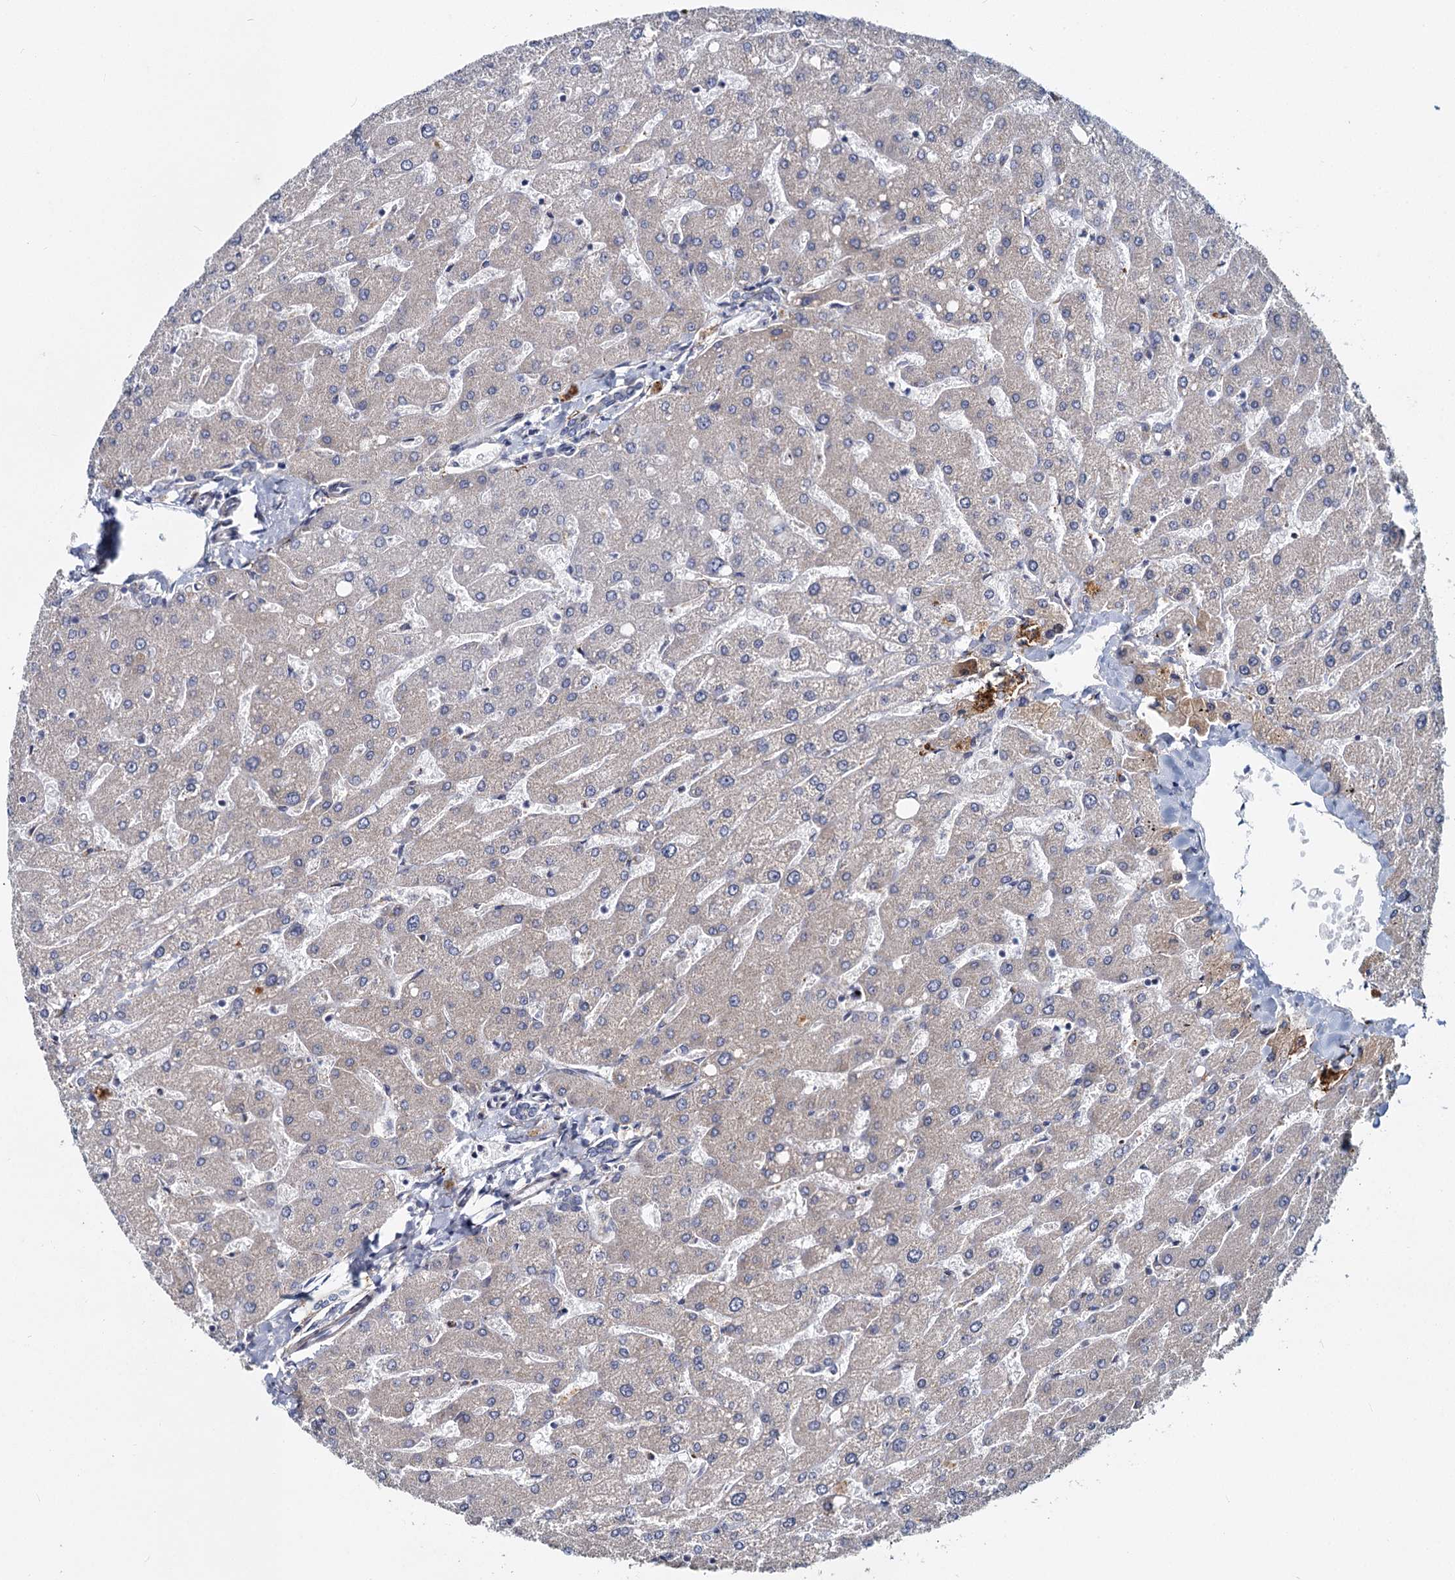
{"staining": {"intensity": "negative", "quantity": "none", "location": "none"}, "tissue": "liver", "cell_type": "Cholangiocytes", "image_type": "normal", "snomed": [{"axis": "morphology", "description": "Normal tissue, NOS"}, {"axis": "topography", "description": "Liver"}], "caption": "An image of liver stained for a protein reveals no brown staining in cholangiocytes.", "gene": "DCUN1D2", "patient": {"sex": "male", "age": 55}}